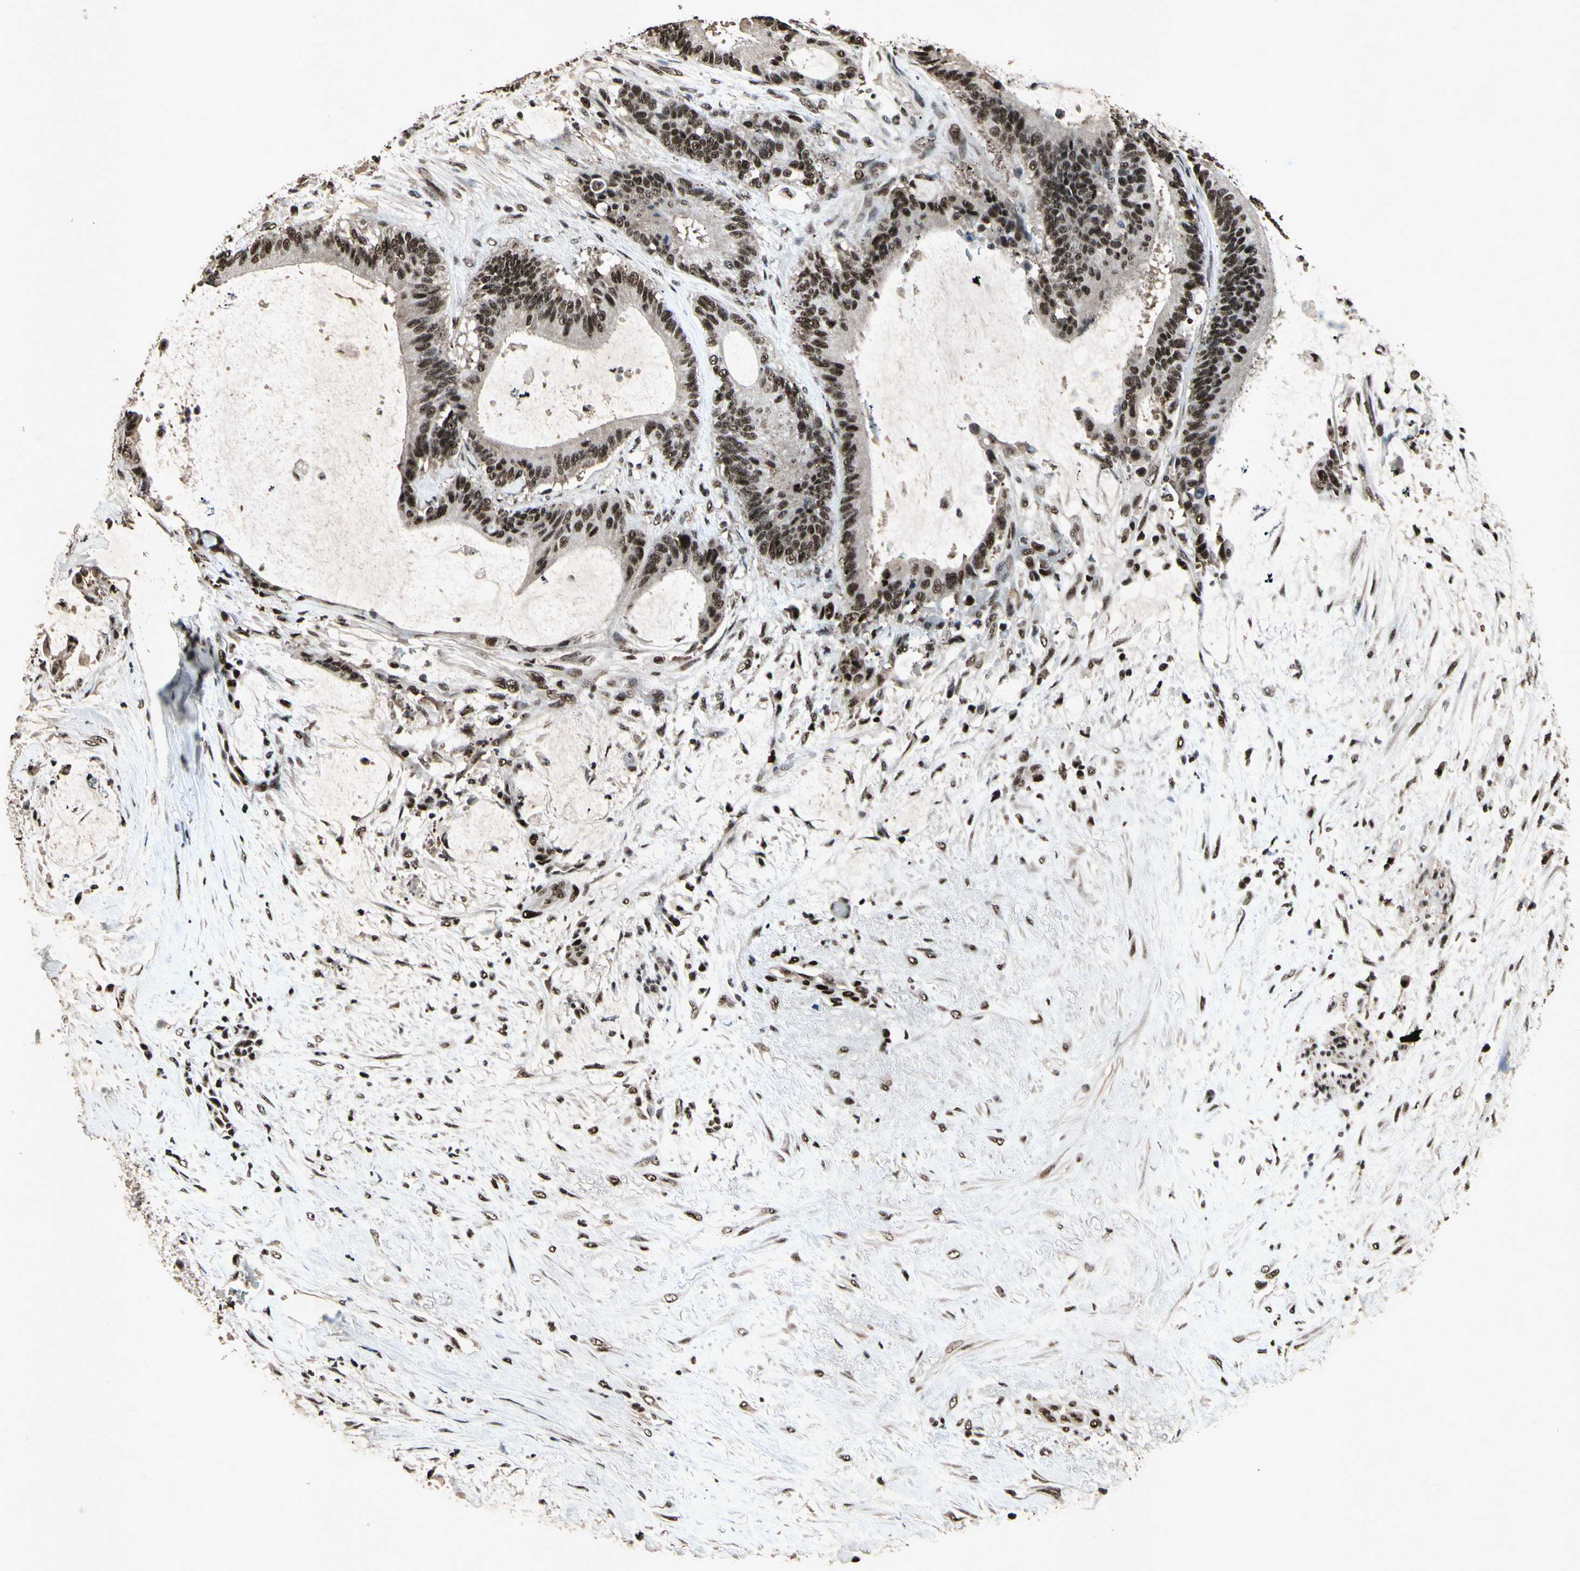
{"staining": {"intensity": "strong", "quantity": ">75%", "location": "nuclear"}, "tissue": "liver cancer", "cell_type": "Tumor cells", "image_type": "cancer", "snomed": [{"axis": "morphology", "description": "Cholangiocarcinoma"}, {"axis": "topography", "description": "Liver"}], "caption": "High-magnification brightfield microscopy of liver cholangiocarcinoma stained with DAB (3,3'-diaminobenzidine) (brown) and counterstained with hematoxylin (blue). tumor cells exhibit strong nuclear positivity is appreciated in about>75% of cells.", "gene": "TBX2", "patient": {"sex": "female", "age": 73}}